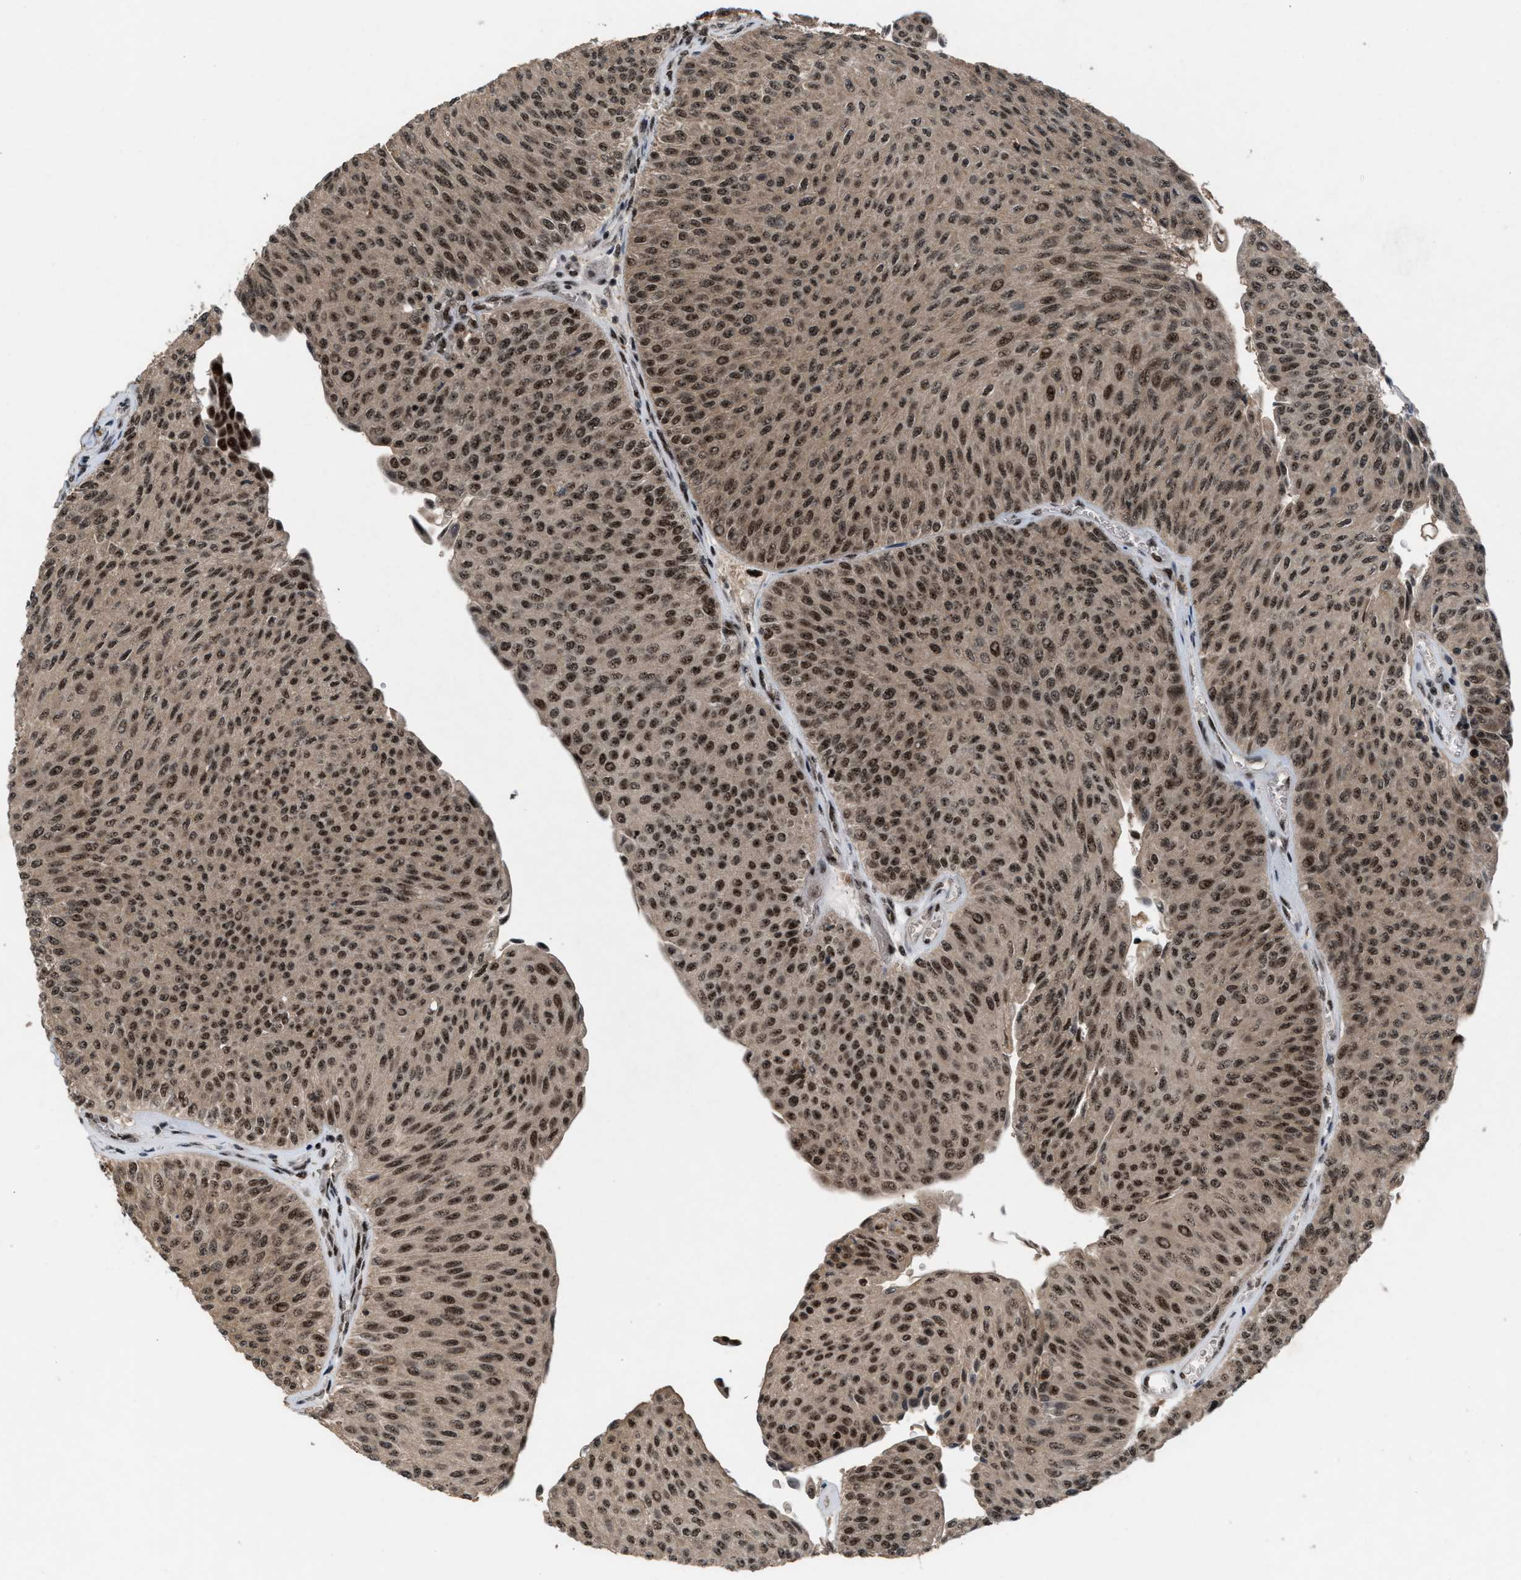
{"staining": {"intensity": "strong", "quantity": ">75%", "location": "nuclear"}, "tissue": "urothelial cancer", "cell_type": "Tumor cells", "image_type": "cancer", "snomed": [{"axis": "morphology", "description": "Urothelial carcinoma, Low grade"}, {"axis": "topography", "description": "Urinary bladder"}], "caption": "Strong nuclear protein positivity is seen in about >75% of tumor cells in low-grade urothelial carcinoma.", "gene": "PRPF4", "patient": {"sex": "male", "age": 78}}